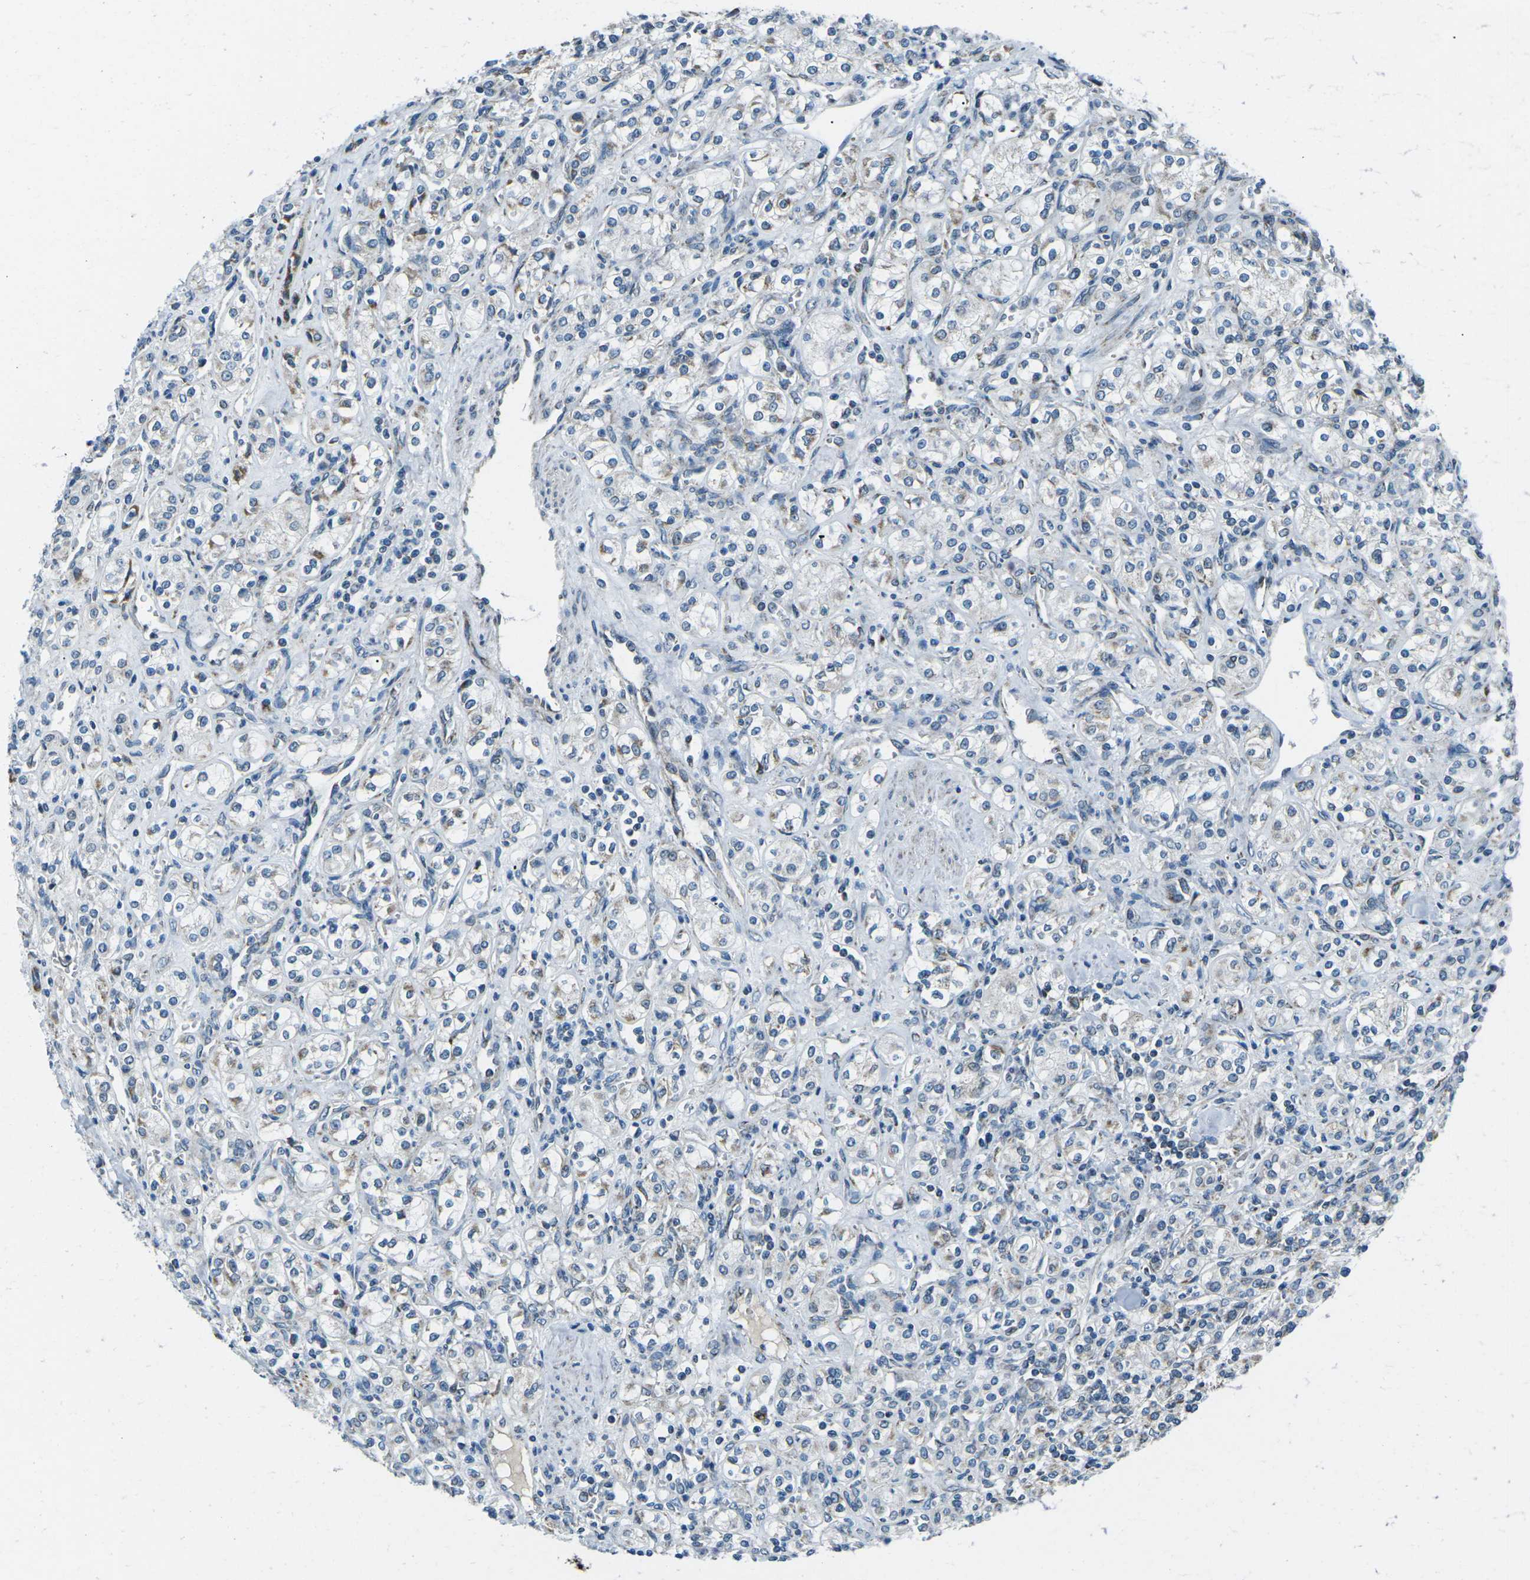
{"staining": {"intensity": "negative", "quantity": "none", "location": "none"}, "tissue": "renal cancer", "cell_type": "Tumor cells", "image_type": "cancer", "snomed": [{"axis": "morphology", "description": "Adenocarcinoma, NOS"}, {"axis": "topography", "description": "Kidney"}], "caption": "Image shows no protein staining in tumor cells of adenocarcinoma (renal) tissue.", "gene": "RFESD", "patient": {"sex": "male", "age": 77}}